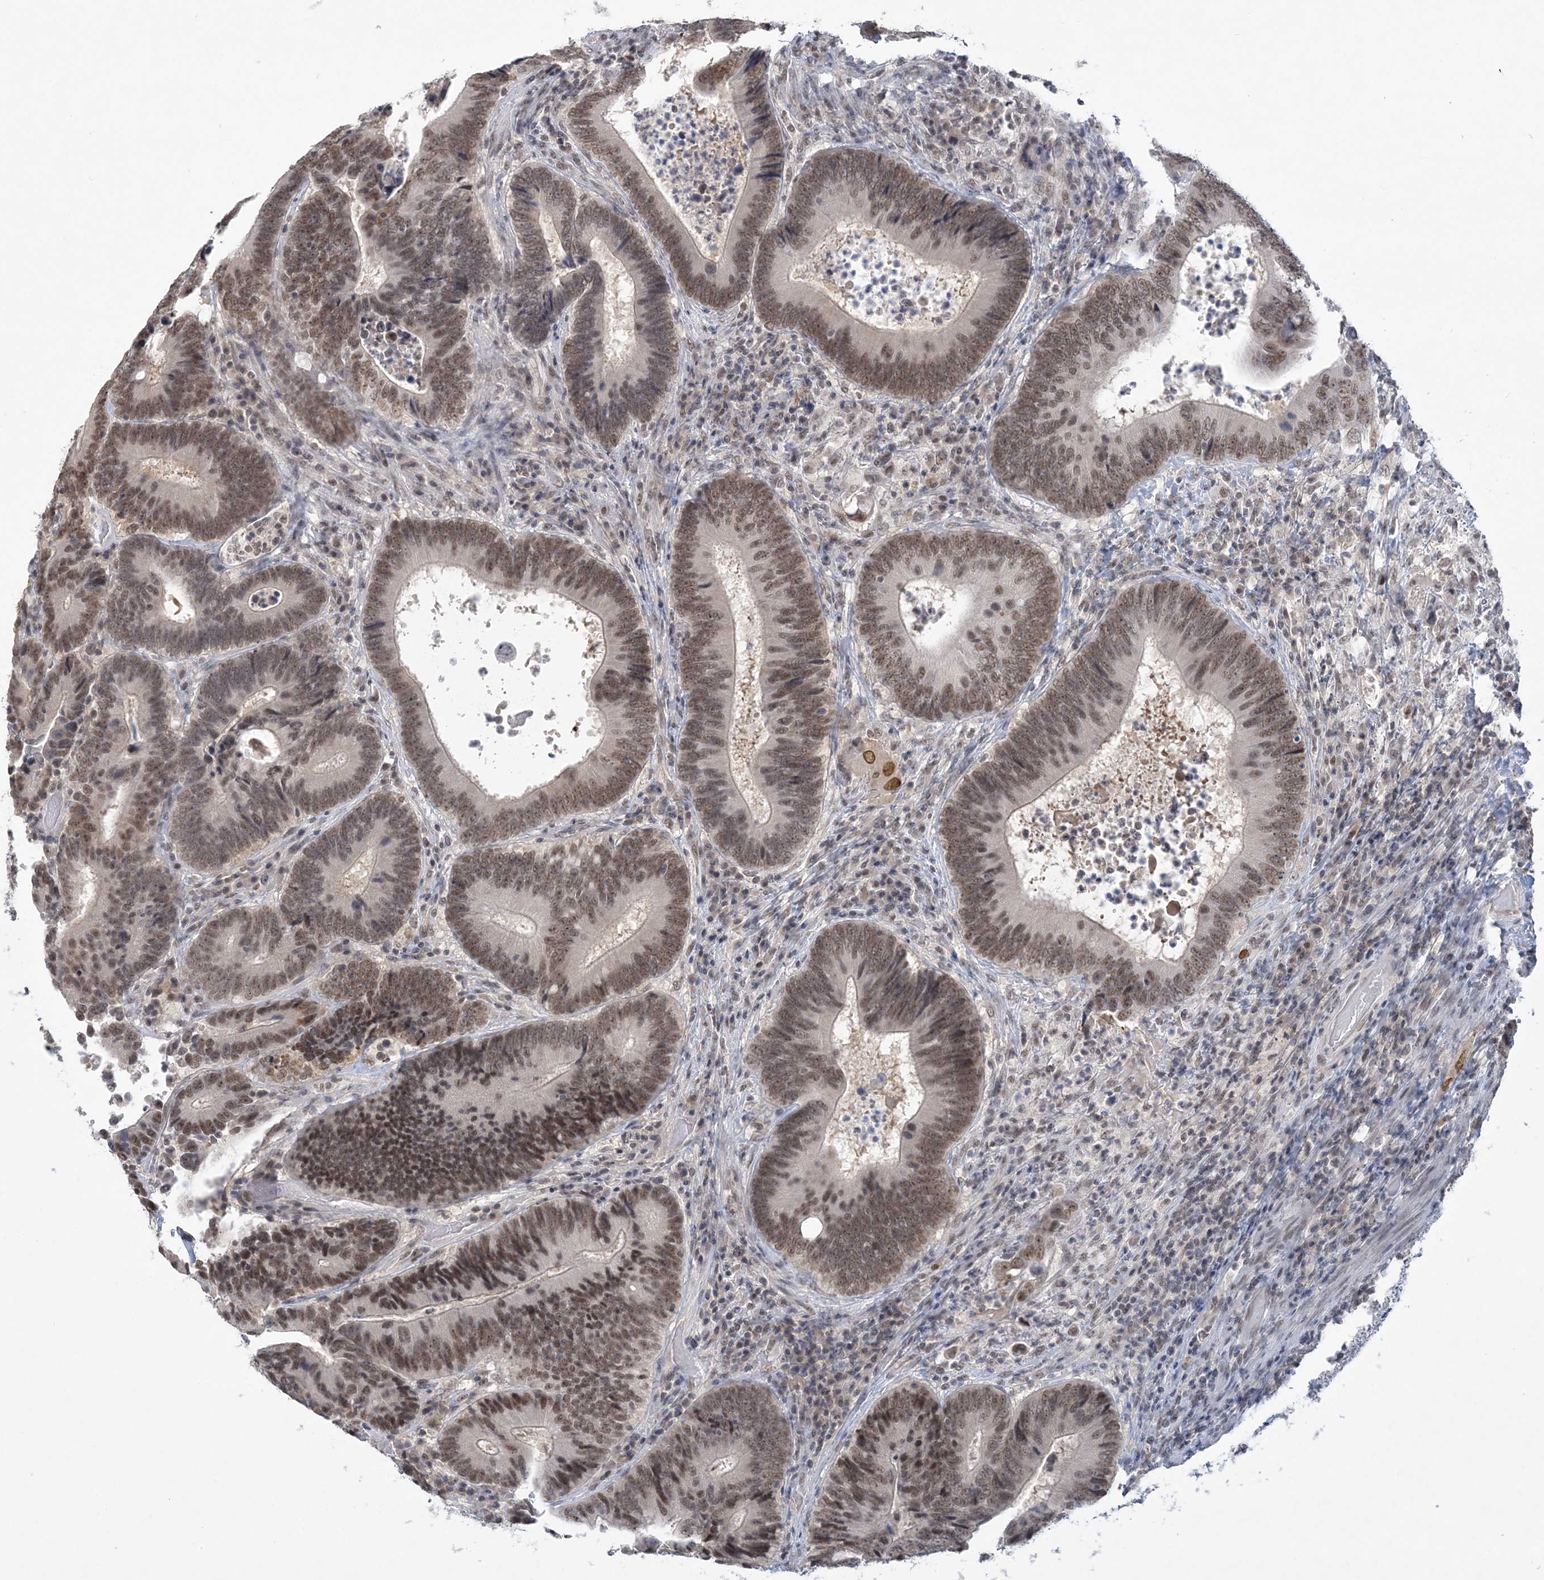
{"staining": {"intensity": "moderate", "quantity": ">75%", "location": "nuclear"}, "tissue": "colorectal cancer", "cell_type": "Tumor cells", "image_type": "cancer", "snomed": [{"axis": "morphology", "description": "Adenocarcinoma, NOS"}, {"axis": "topography", "description": "Colon"}], "caption": "Immunohistochemical staining of colorectal cancer displays medium levels of moderate nuclear expression in about >75% of tumor cells.", "gene": "KMT2D", "patient": {"sex": "female", "age": 78}}